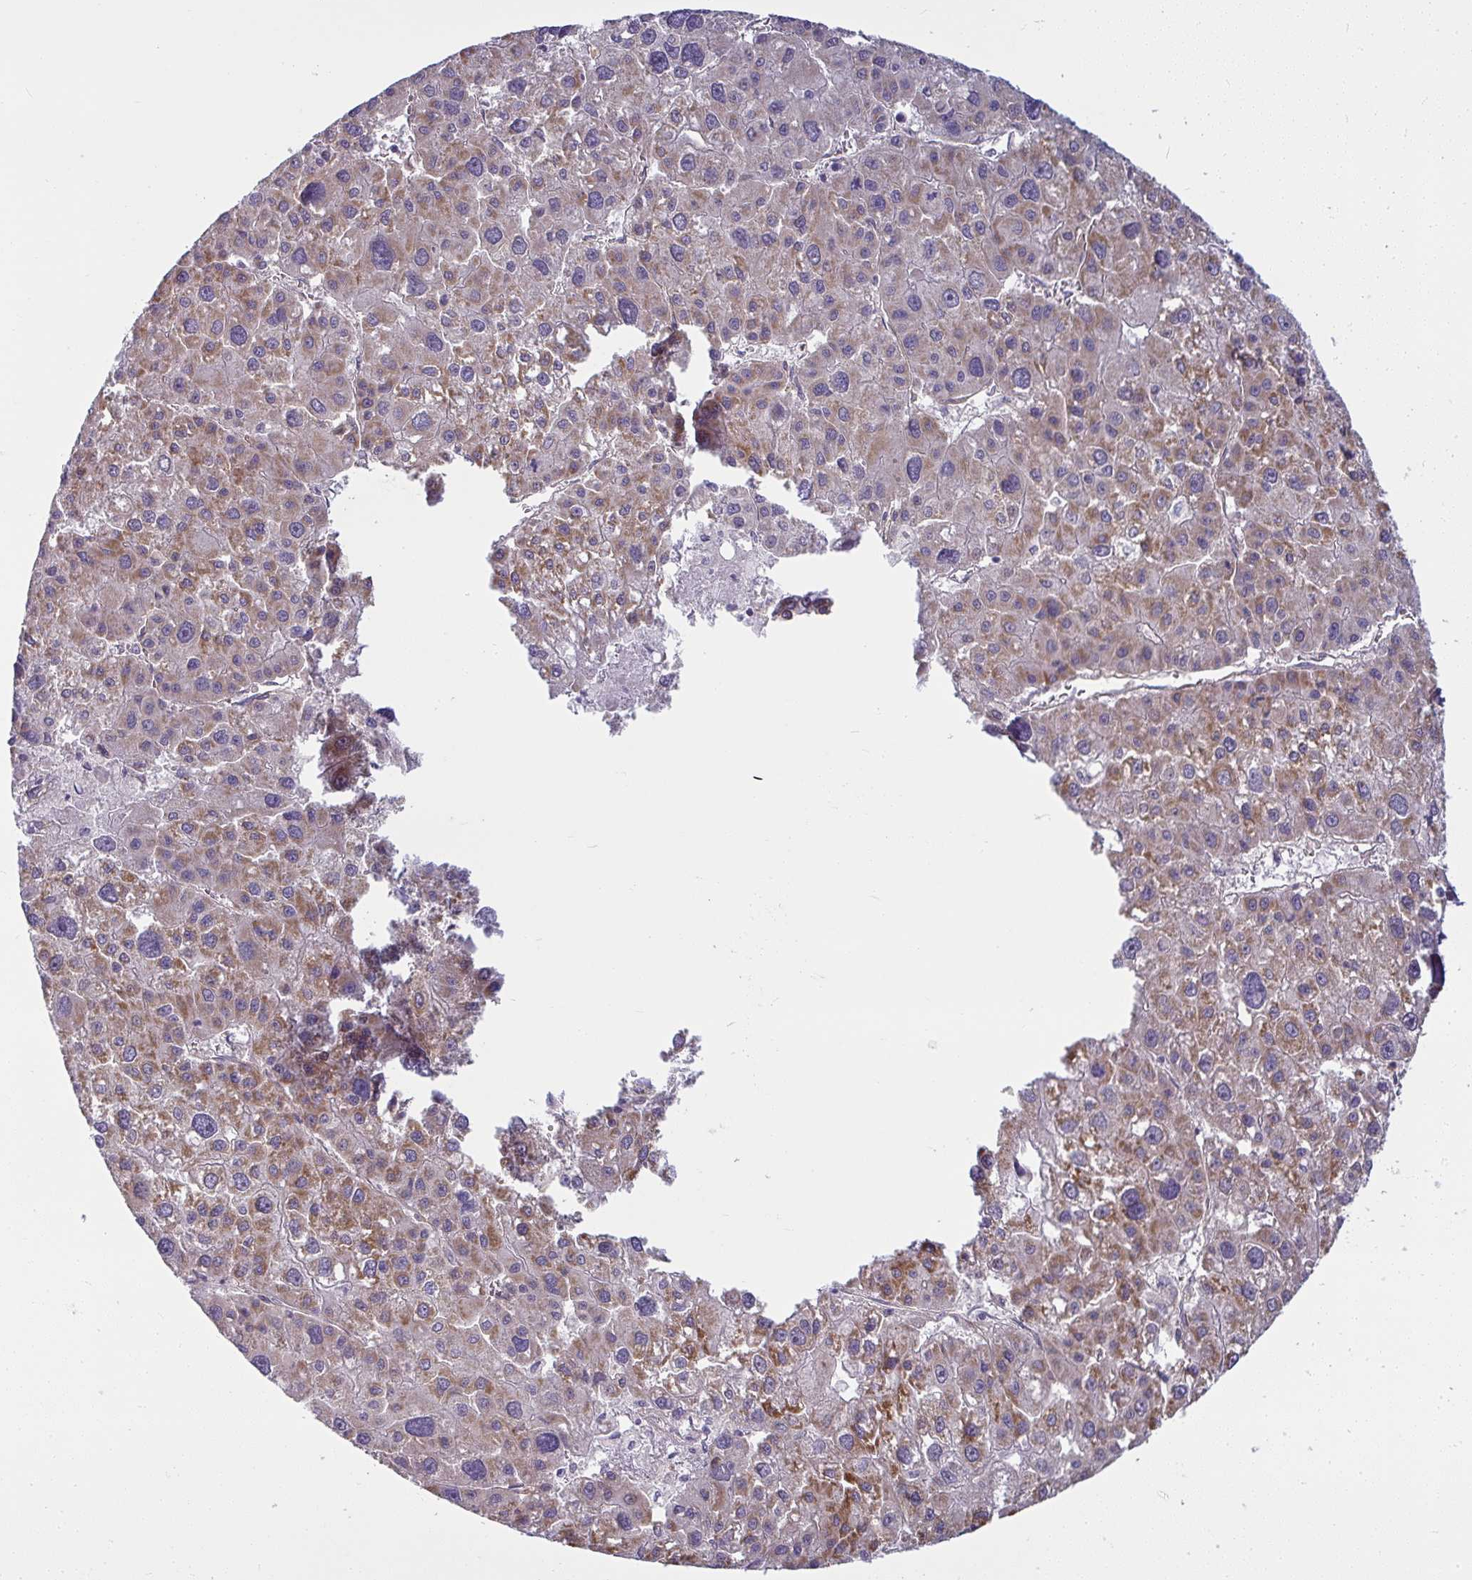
{"staining": {"intensity": "moderate", "quantity": "<25%", "location": "cytoplasmic/membranous"}, "tissue": "liver cancer", "cell_type": "Tumor cells", "image_type": "cancer", "snomed": [{"axis": "morphology", "description": "Carcinoma, Hepatocellular, NOS"}, {"axis": "topography", "description": "Liver"}], "caption": "DAB (3,3'-diaminobenzidine) immunohistochemical staining of liver hepatocellular carcinoma displays moderate cytoplasmic/membranous protein staining in approximately <25% of tumor cells. The staining was performed using DAB to visualize the protein expression in brown, while the nuclei were stained in blue with hematoxylin (Magnification: 20x).", "gene": "IFIT3", "patient": {"sex": "male", "age": 73}}